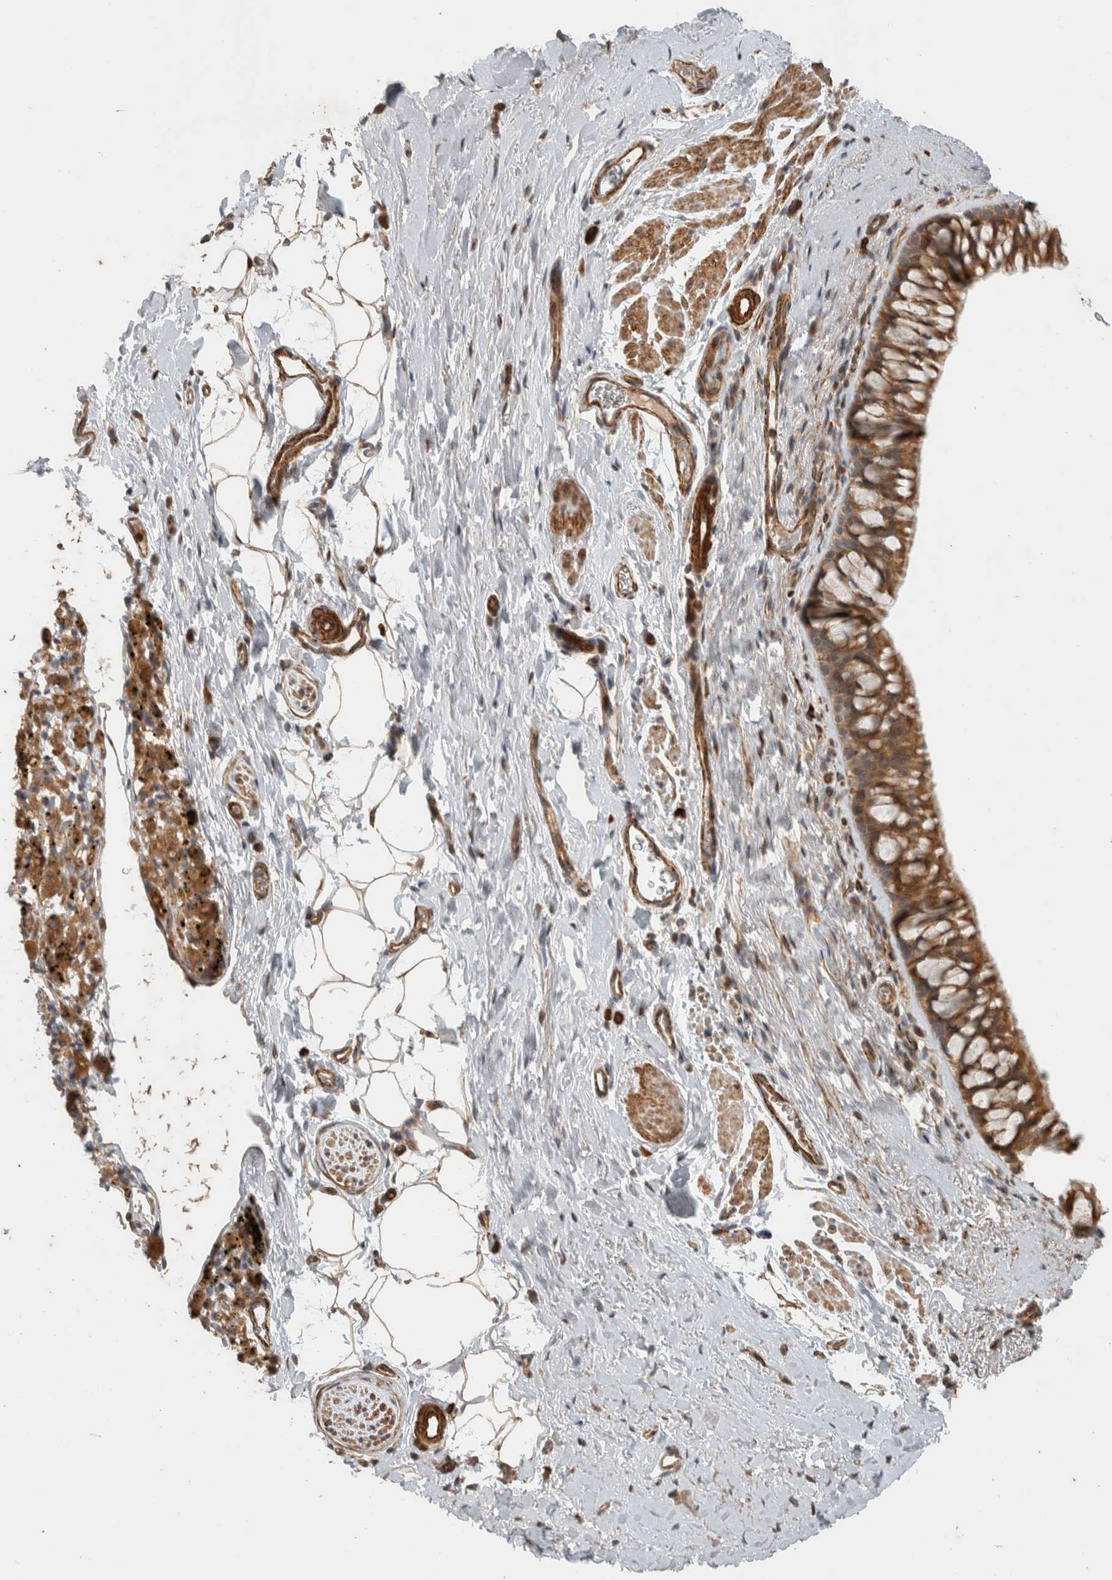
{"staining": {"intensity": "moderate", "quantity": ">75%", "location": "cytoplasmic/membranous"}, "tissue": "bronchus", "cell_type": "Respiratory epithelial cells", "image_type": "normal", "snomed": [{"axis": "morphology", "description": "Normal tissue, NOS"}, {"axis": "topography", "description": "Cartilage tissue"}, {"axis": "topography", "description": "Bronchus"}], "caption": "Respiratory epithelial cells show medium levels of moderate cytoplasmic/membranous staining in about >75% of cells in benign bronchus.", "gene": "SIPA1L2", "patient": {"sex": "female", "age": 53}}